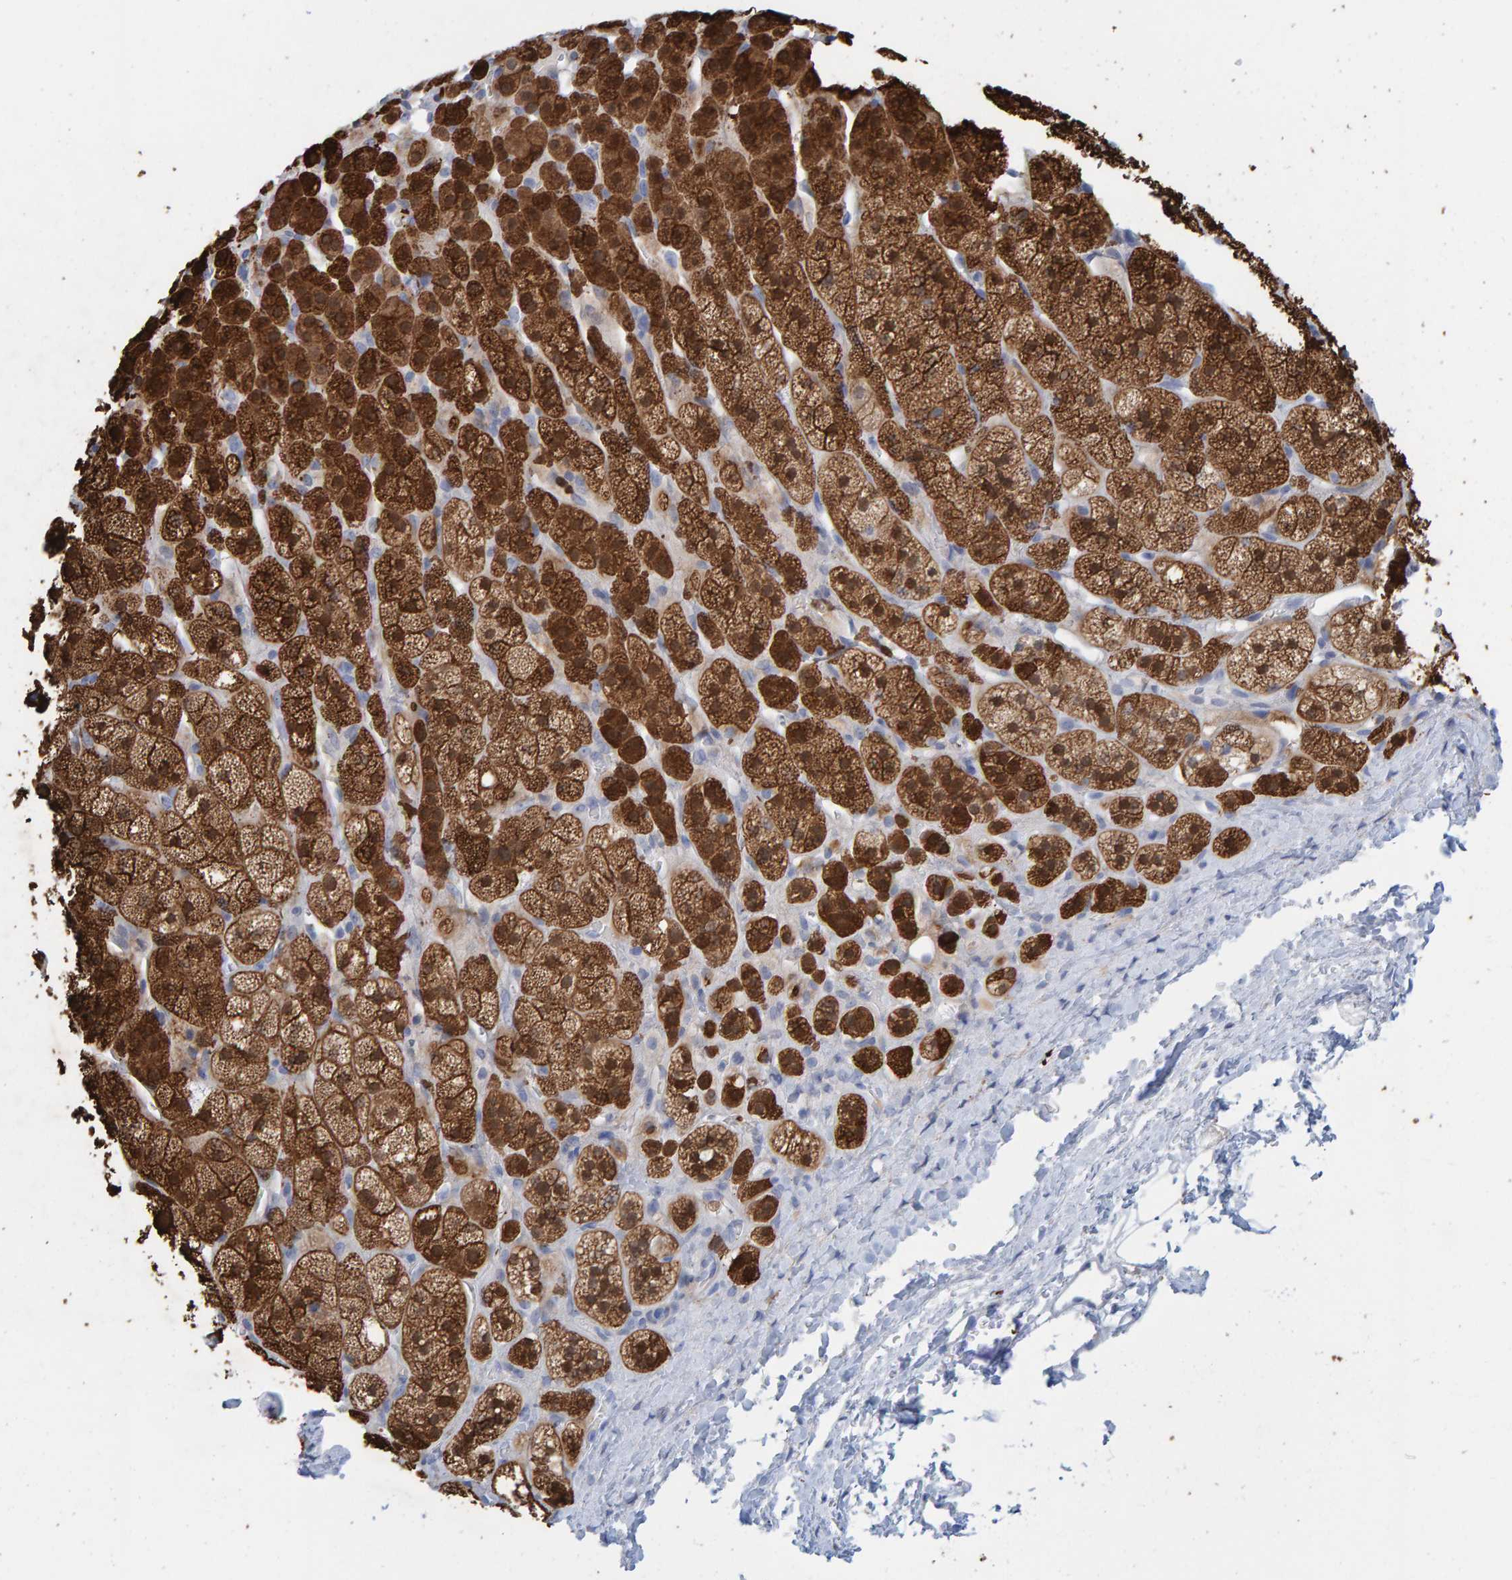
{"staining": {"intensity": "strong", "quantity": ">75%", "location": "cytoplasmic/membranous"}, "tissue": "adrenal gland", "cell_type": "Glandular cells", "image_type": "normal", "snomed": [{"axis": "morphology", "description": "Normal tissue, NOS"}, {"axis": "topography", "description": "Adrenal gland"}], "caption": "The histopathology image displays staining of normal adrenal gland, revealing strong cytoplasmic/membranous protein expression (brown color) within glandular cells. Immunohistochemistry (ihc) stains the protein of interest in brown and the nuclei are stained blue.", "gene": "KLHL11", "patient": {"sex": "male", "age": 56}}